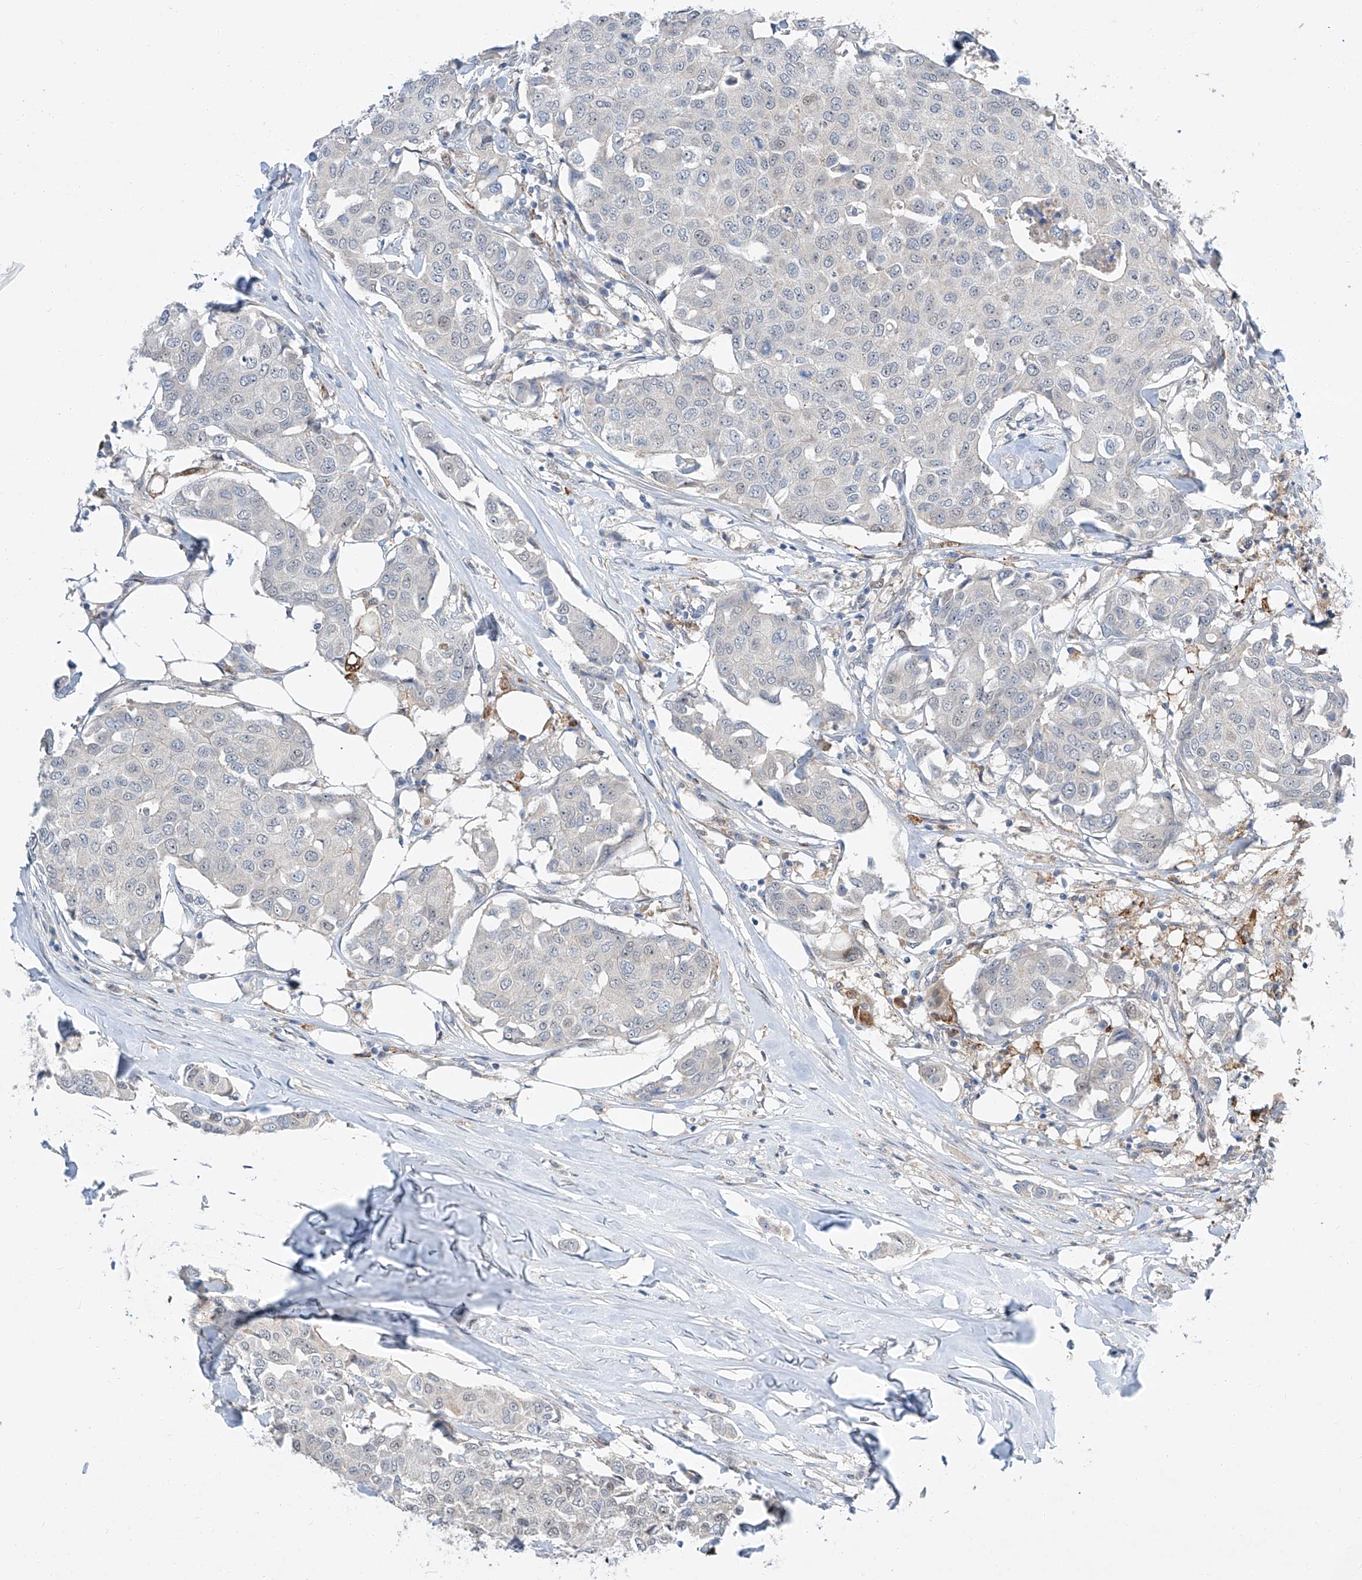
{"staining": {"intensity": "negative", "quantity": "none", "location": "none"}, "tissue": "breast cancer", "cell_type": "Tumor cells", "image_type": "cancer", "snomed": [{"axis": "morphology", "description": "Duct carcinoma"}, {"axis": "topography", "description": "Breast"}], "caption": "An immunohistochemistry micrograph of breast cancer is shown. There is no staining in tumor cells of breast cancer.", "gene": "CLDND1", "patient": {"sex": "female", "age": 80}}